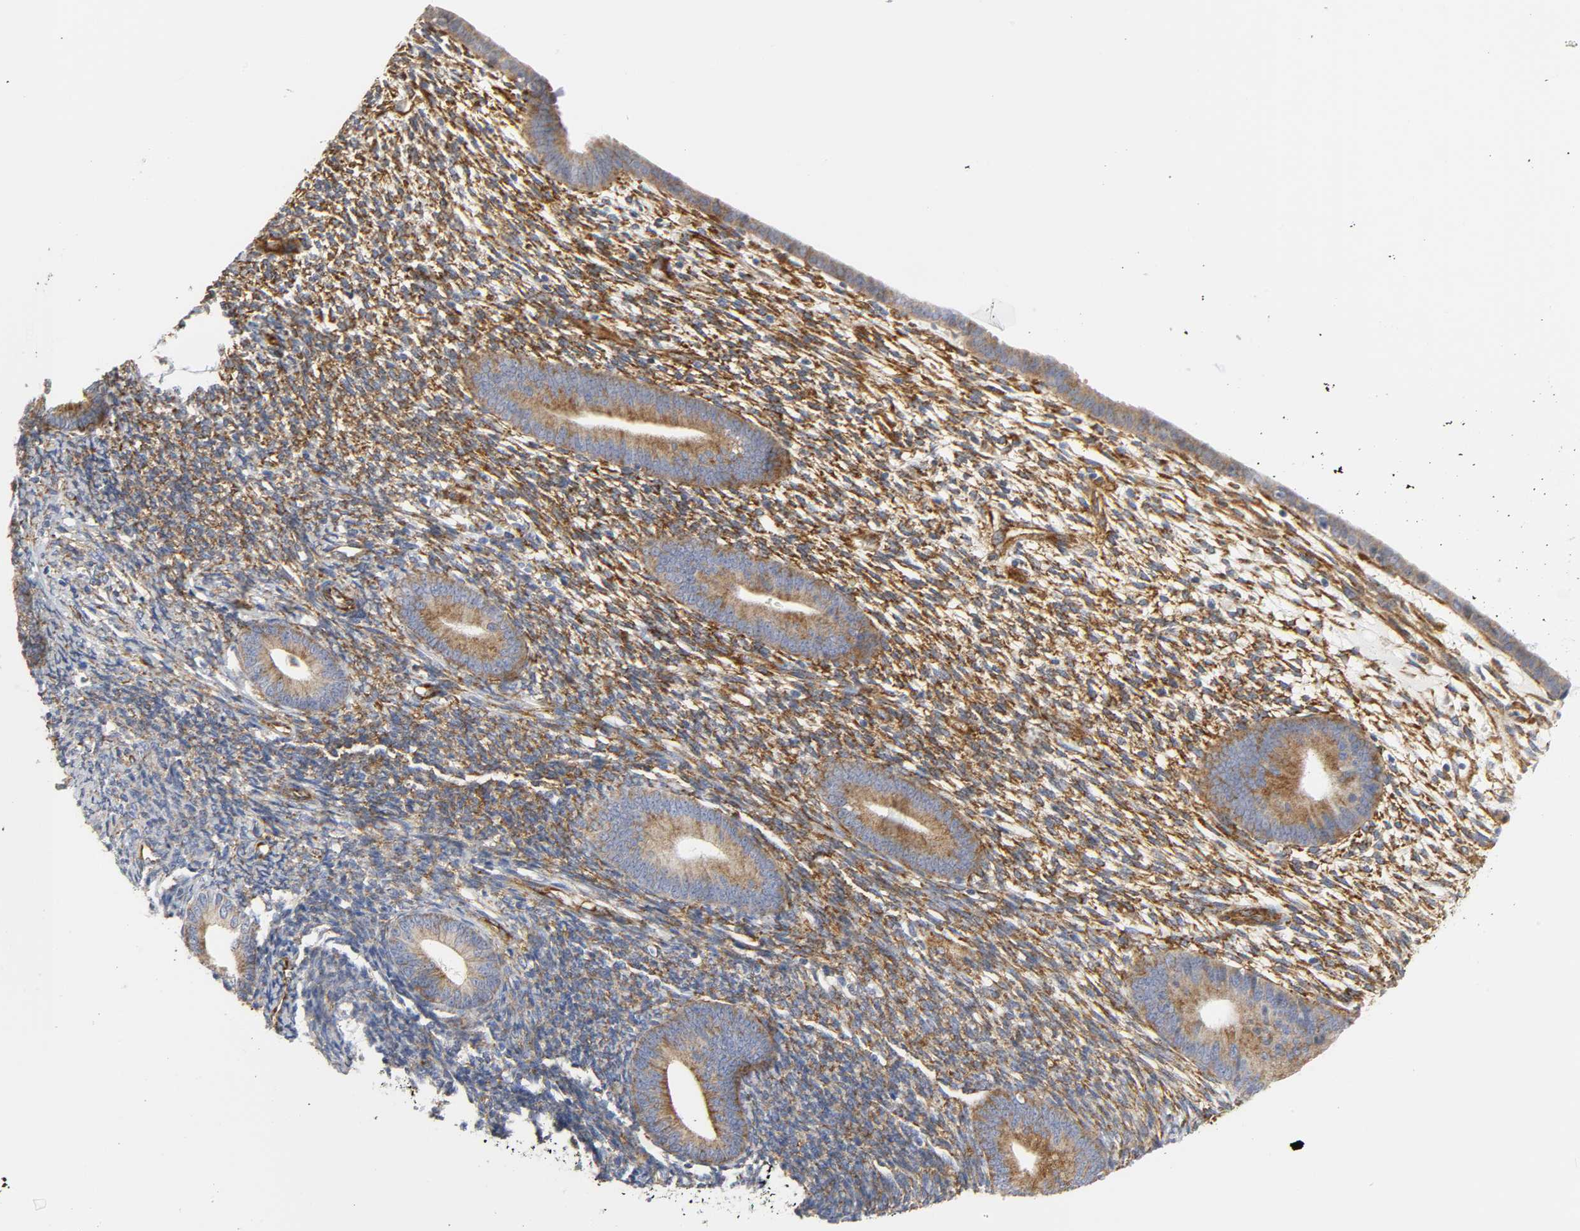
{"staining": {"intensity": "moderate", "quantity": ">75%", "location": "cytoplasmic/membranous"}, "tissue": "endometrium", "cell_type": "Cells in endometrial stroma", "image_type": "normal", "snomed": [{"axis": "morphology", "description": "Normal tissue, NOS"}, {"axis": "topography", "description": "Endometrium"}], "caption": "DAB immunohistochemical staining of unremarkable human endometrium demonstrates moderate cytoplasmic/membranous protein staining in about >75% of cells in endometrial stroma.", "gene": "DOCK1", "patient": {"sex": "female", "age": 57}}